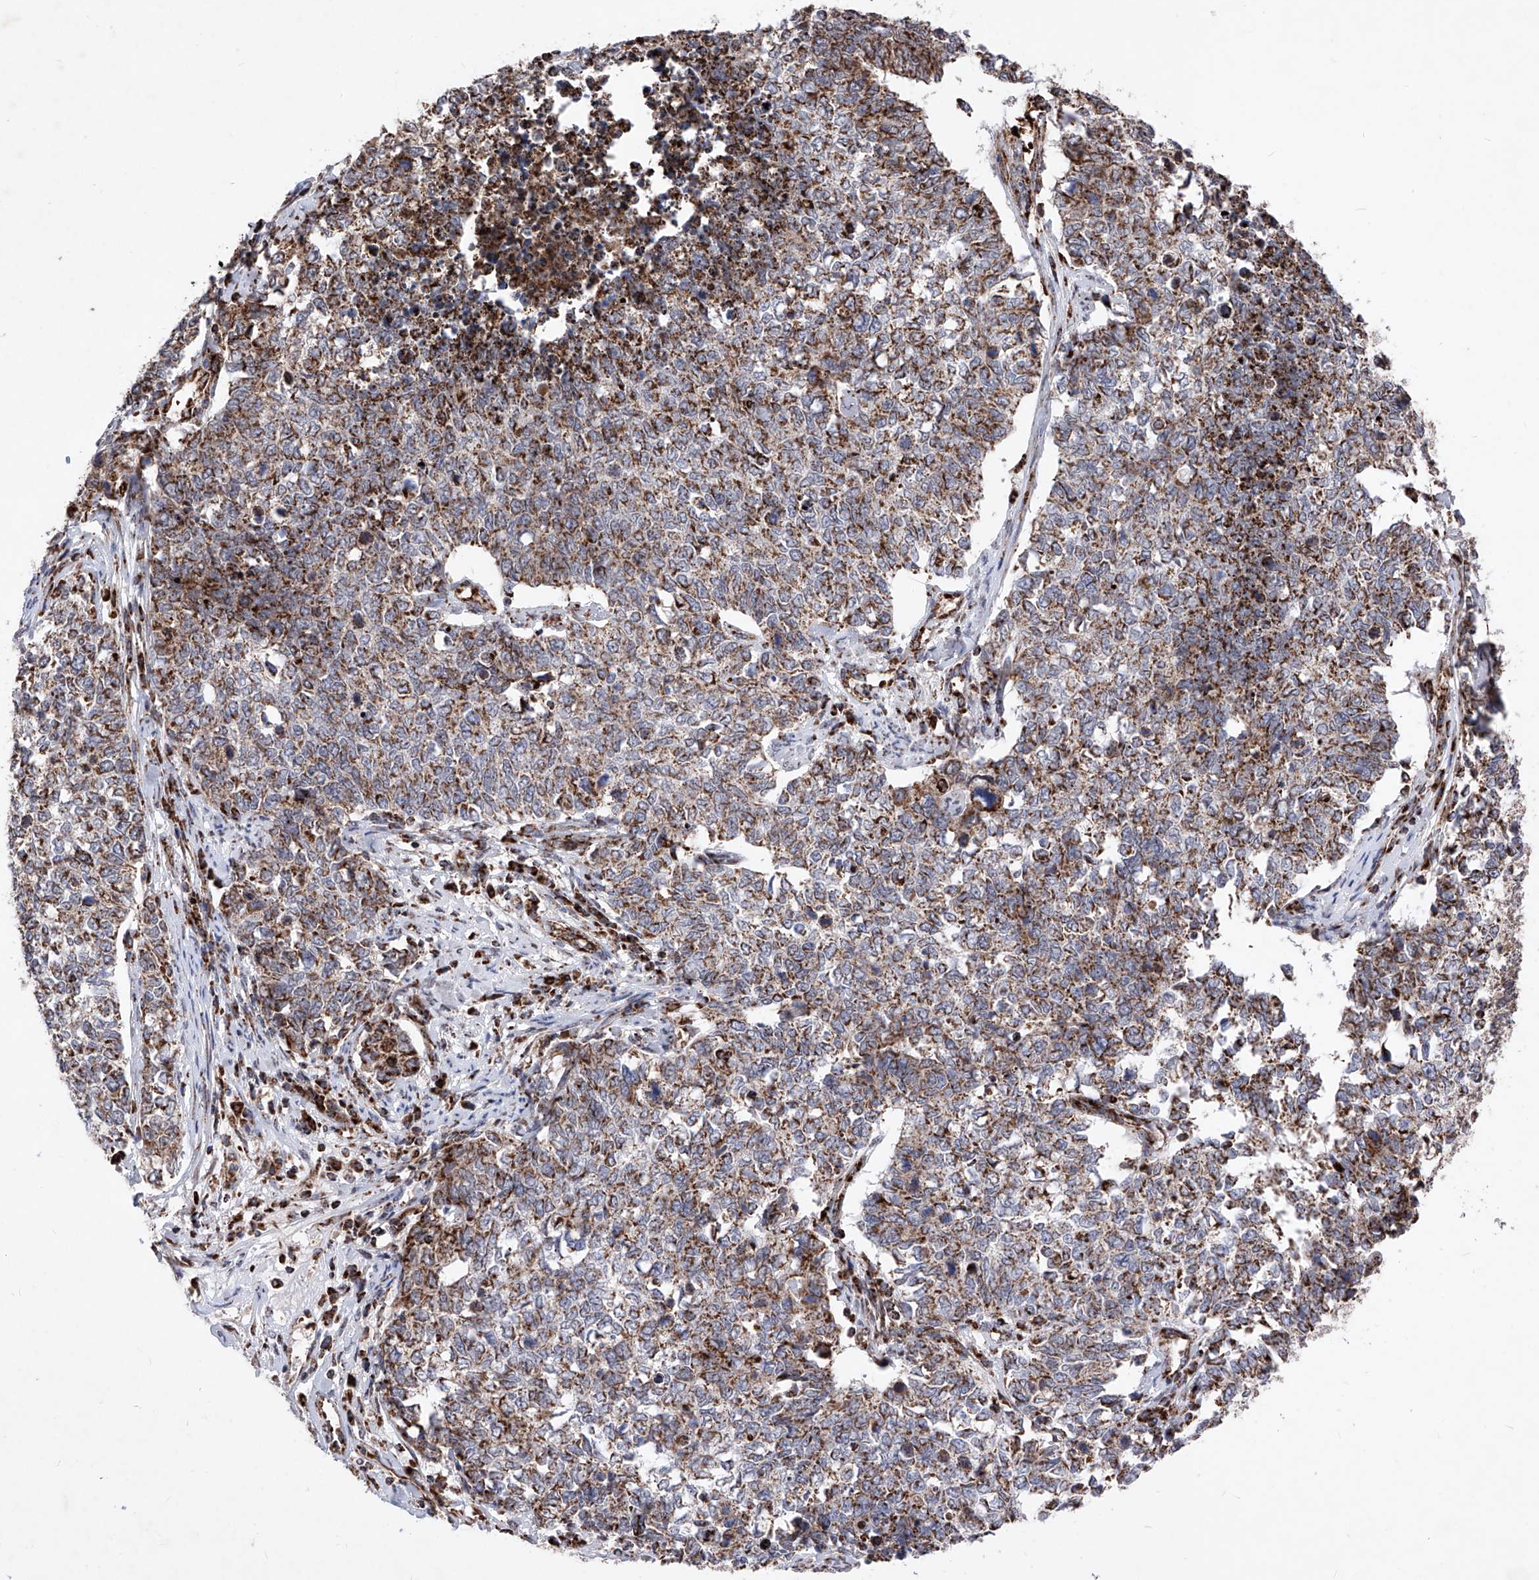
{"staining": {"intensity": "strong", "quantity": ">75%", "location": "cytoplasmic/membranous"}, "tissue": "cervical cancer", "cell_type": "Tumor cells", "image_type": "cancer", "snomed": [{"axis": "morphology", "description": "Squamous cell carcinoma, NOS"}, {"axis": "topography", "description": "Cervix"}], "caption": "Immunohistochemistry (IHC) photomicrograph of neoplastic tissue: squamous cell carcinoma (cervical) stained using immunohistochemistry (IHC) demonstrates high levels of strong protein expression localized specifically in the cytoplasmic/membranous of tumor cells, appearing as a cytoplasmic/membranous brown color.", "gene": "SEMA6A", "patient": {"sex": "female", "age": 63}}